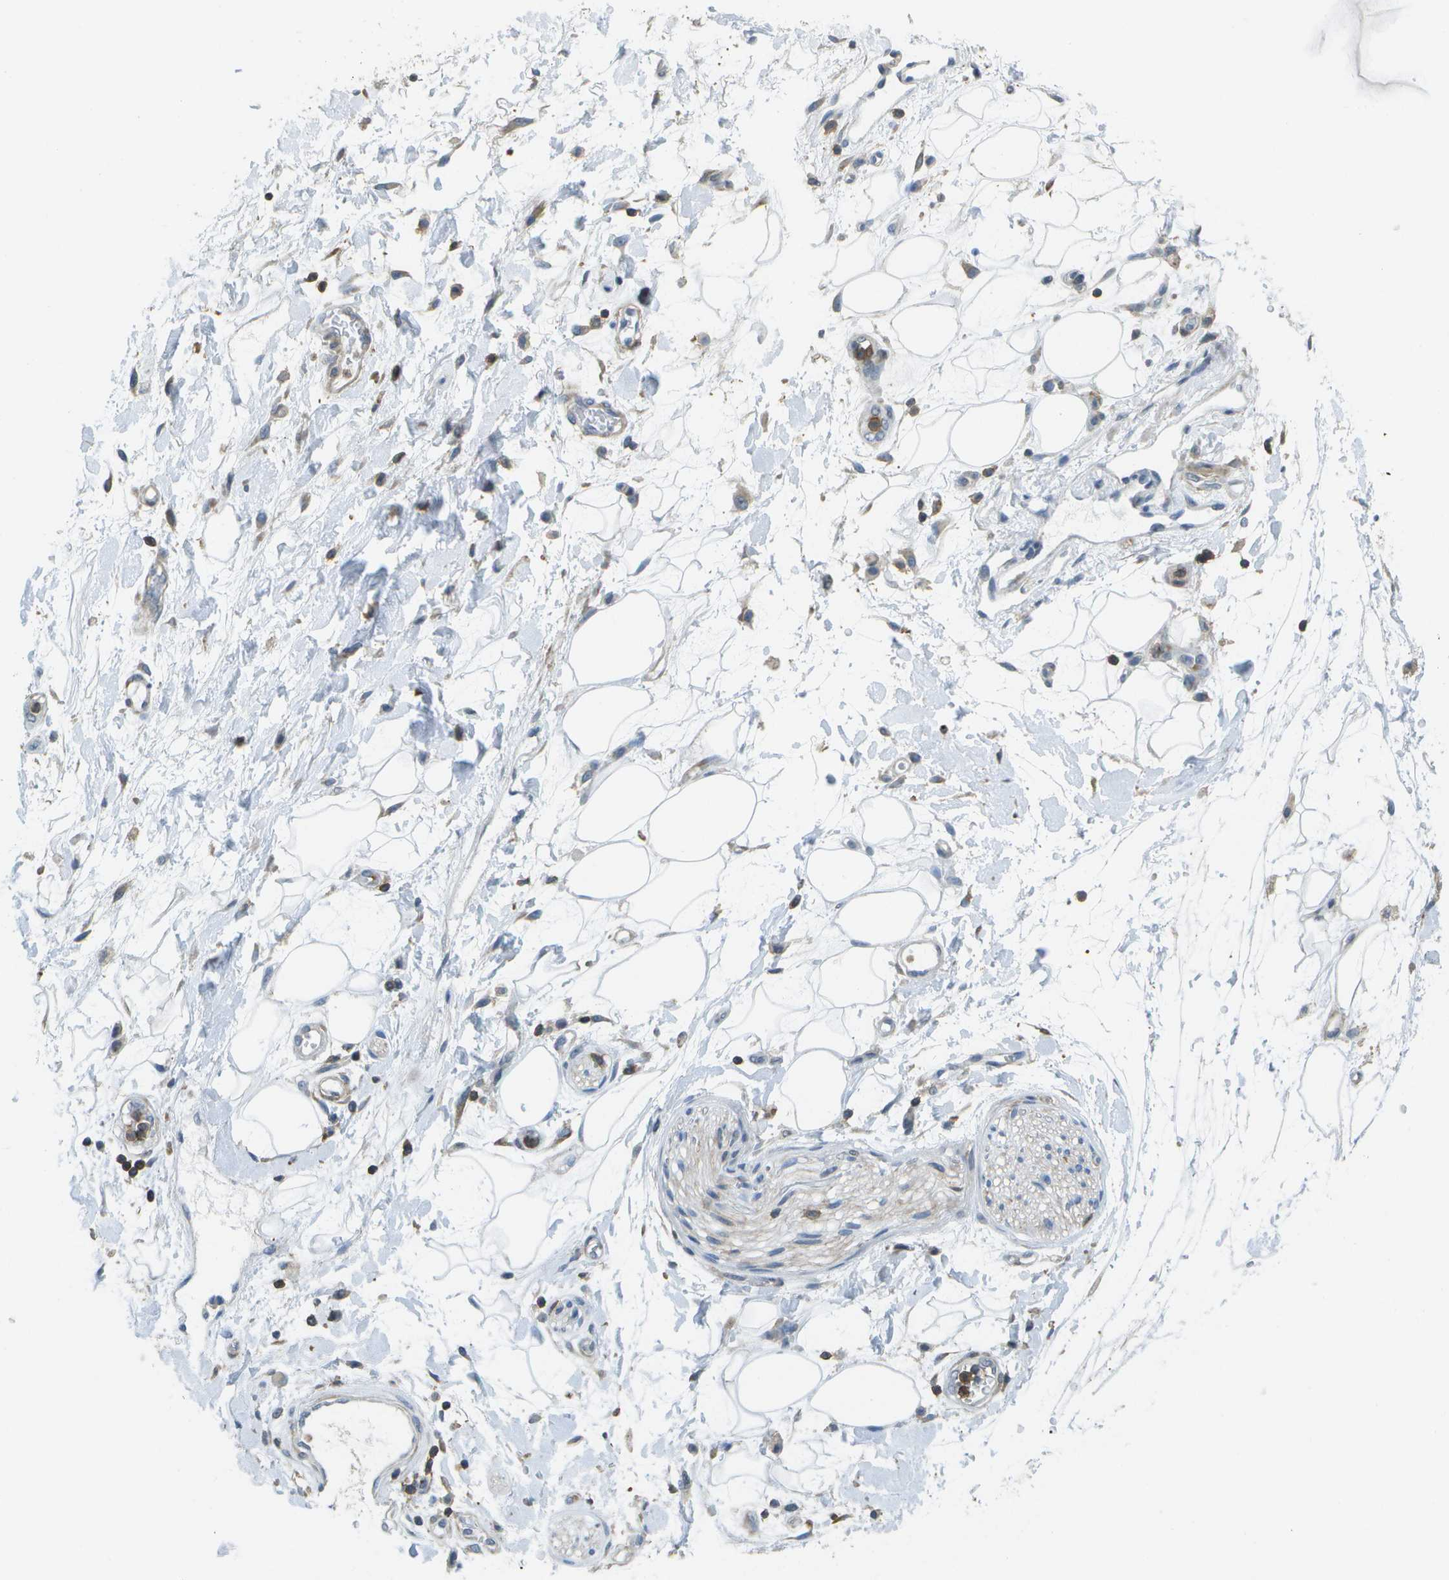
{"staining": {"intensity": "negative", "quantity": "none", "location": "none"}, "tissue": "adipose tissue", "cell_type": "Adipocytes", "image_type": "normal", "snomed": [{"axis": "morphology", "description": "Normal tissue, NOS"}, {"axis": "morphology", "description": "Adenocarcinoma, NOS"}, {"axis": "topography", "description": "Duodenum"}, {"axis": "topography", "description": "Peripheral nerve tissue"}], "caption": "A high-resolution image shows IHC staining of unremarkable adipose tissue, which demonstrates no significant expression in adipocytes.", "gene": "RCSD1", "patient": {"sex": "female", "age": 60}}